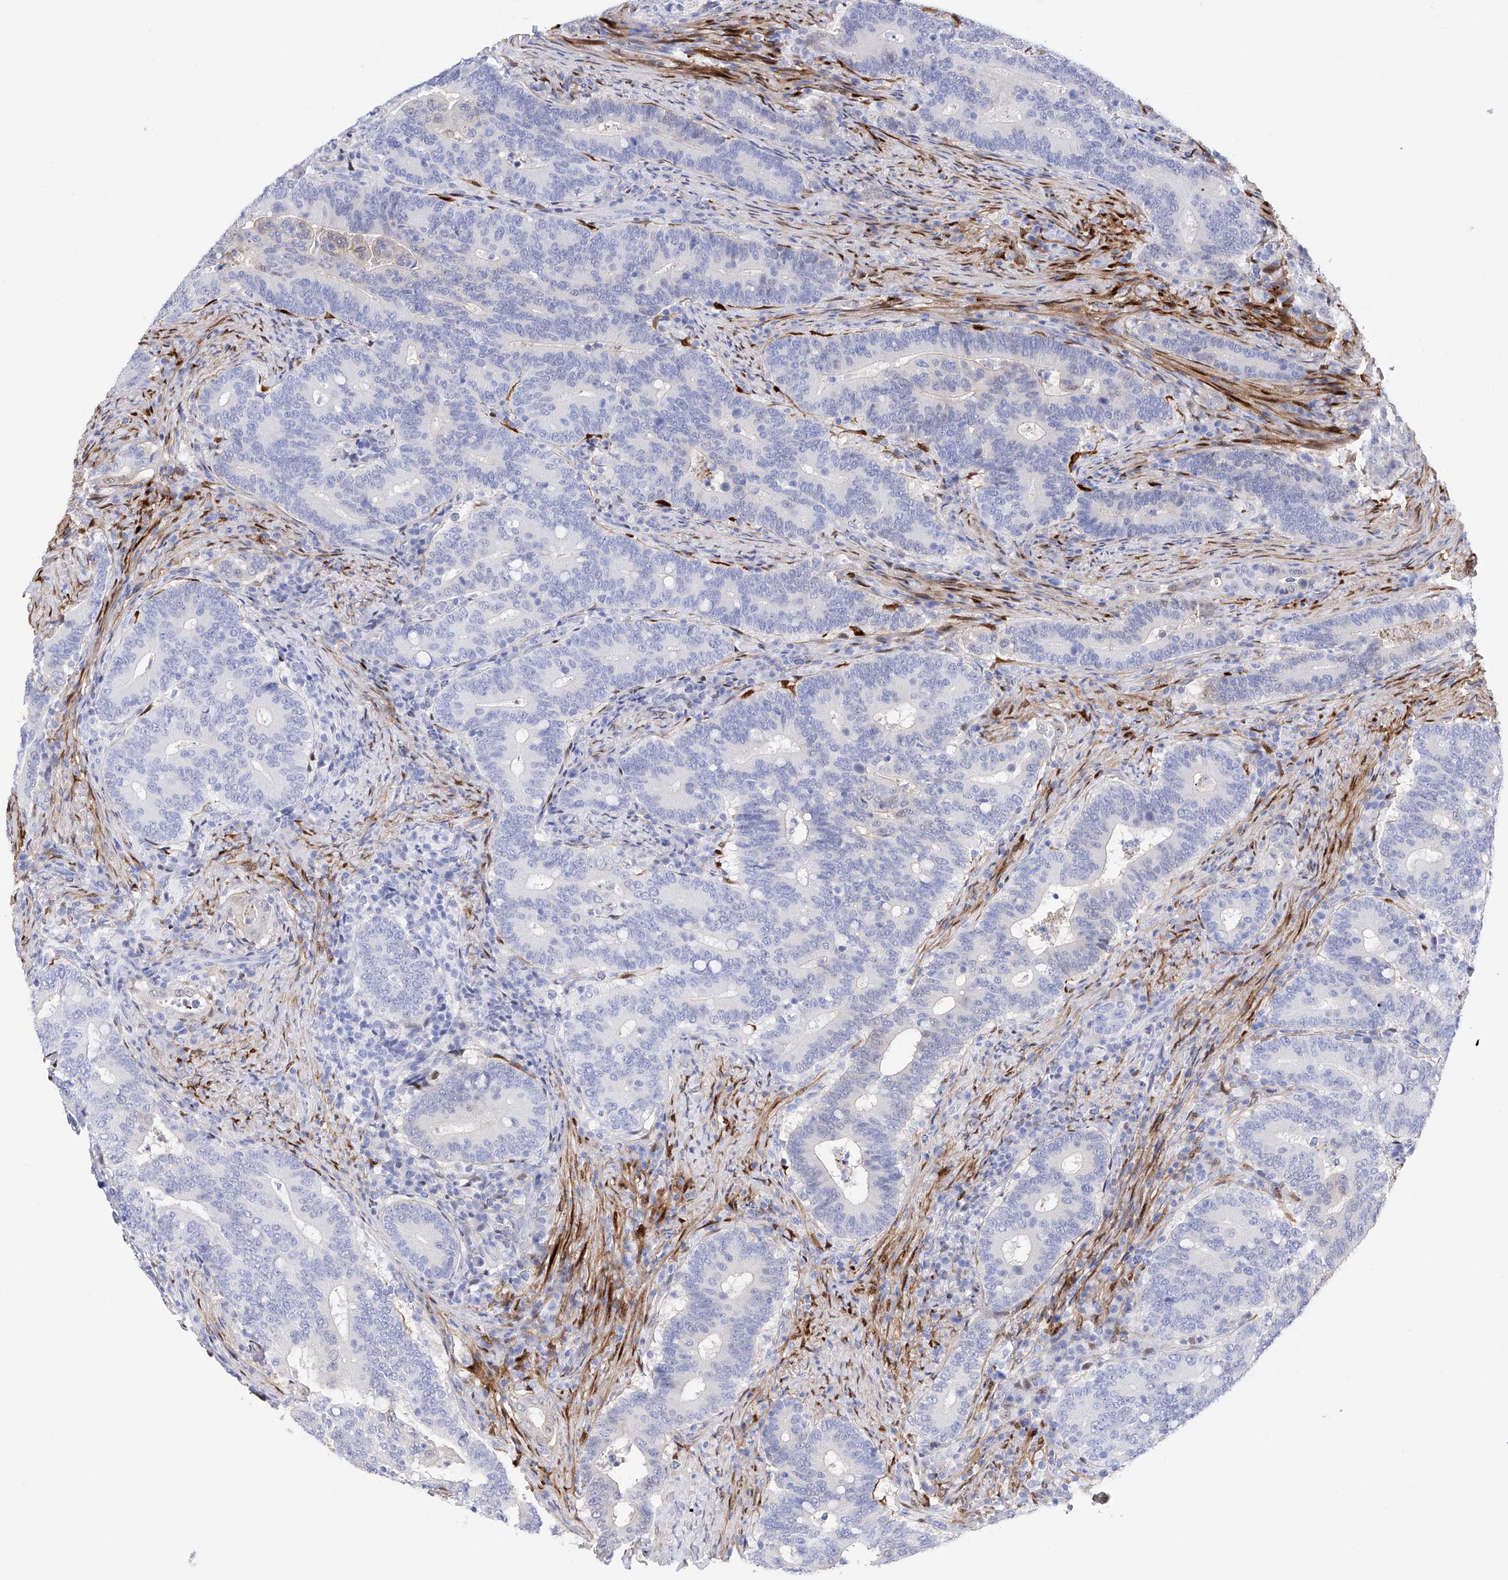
{"staining": {"intensity": "negative", "quantity": "none", "location": "none"}, "tissue": "colorectal cancer", "cell_type": "Tumor cells", "image_type": "cancer", "snomed": [{"axis": "morphology", "description": "Adenocarcinoma, NOS"}, {"axis": "topography", "description": "Colon"}], "caption": "IHC image of human colorectal cancer (adenocarcinoma) stained for a protein (brown), which shows no expression in tumor cells.", "gene": "TRPC7", "patient": {"sex": "female", "age": 66}}